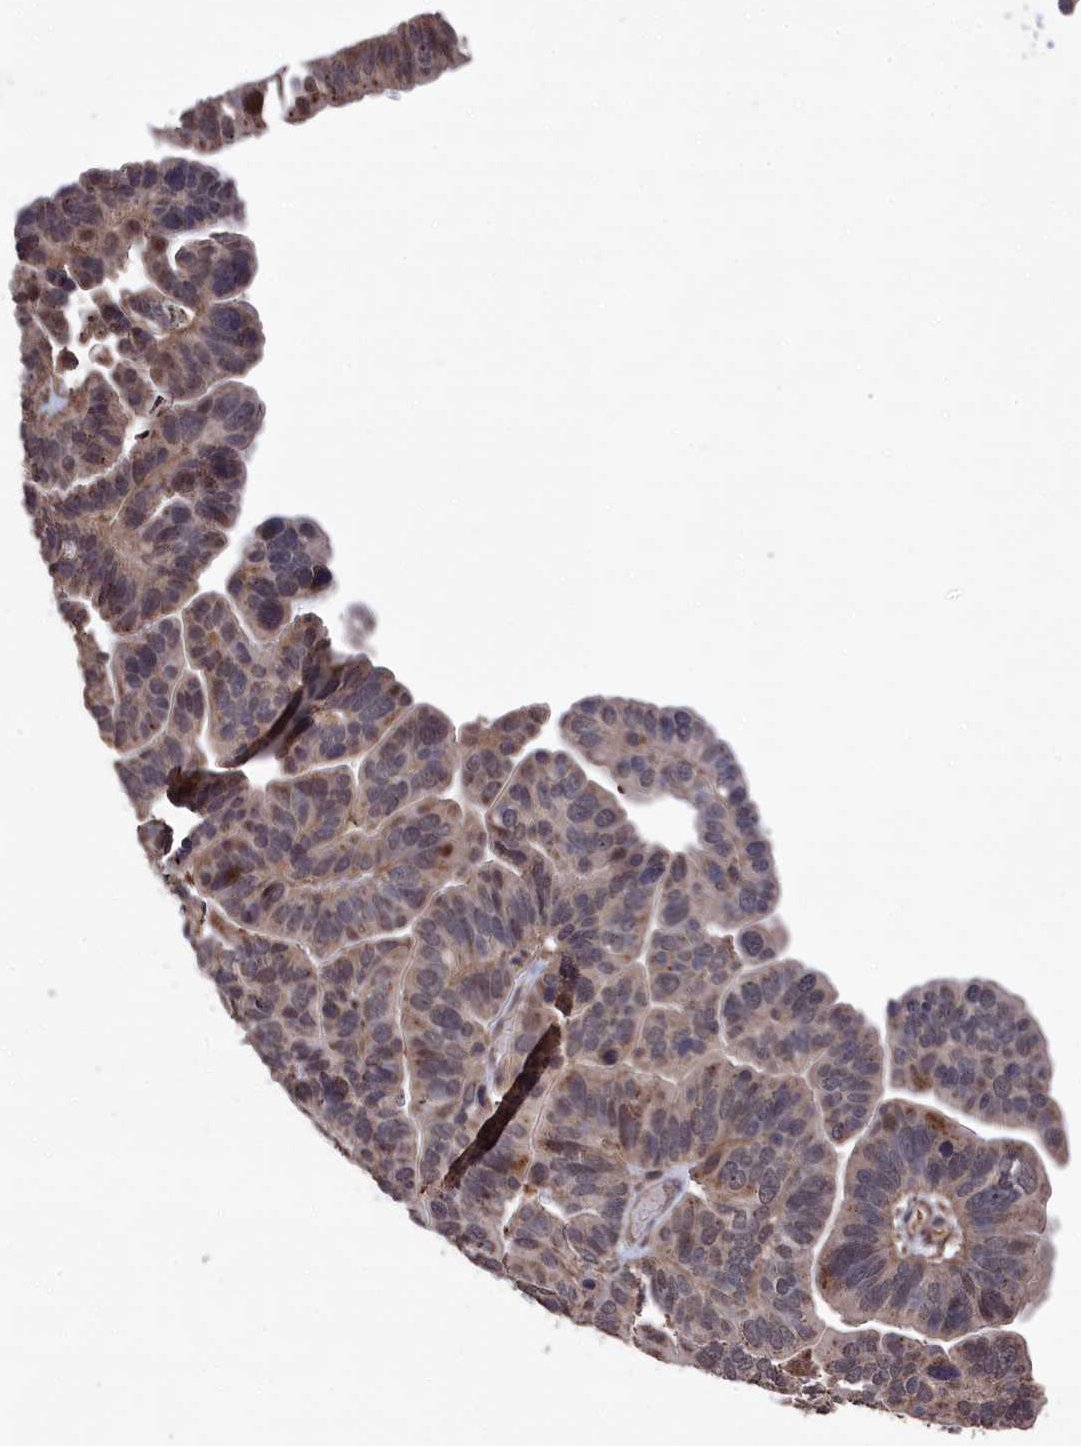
{"staining": {"intensity": "moderate", "quantity": "25%-75%", "location": "nuclear"}, "tissue": "ovarian cancer", "cell_type": "Tumor cells", "image_type": "cancer", "snomed": [{"axis": "morphology", "description": "Cystadenocarcinoma, serous, NOS"}, {"axis": "topography", "description": "Ovary"}], "caption": "A brown stain shows moderate nuclear staining of a protein in ovarian cancer (serous cystadenocarcinoma) tumor cells.", "gene": "CEACAM21", "patient": {"sex": "female", "age": 56}}